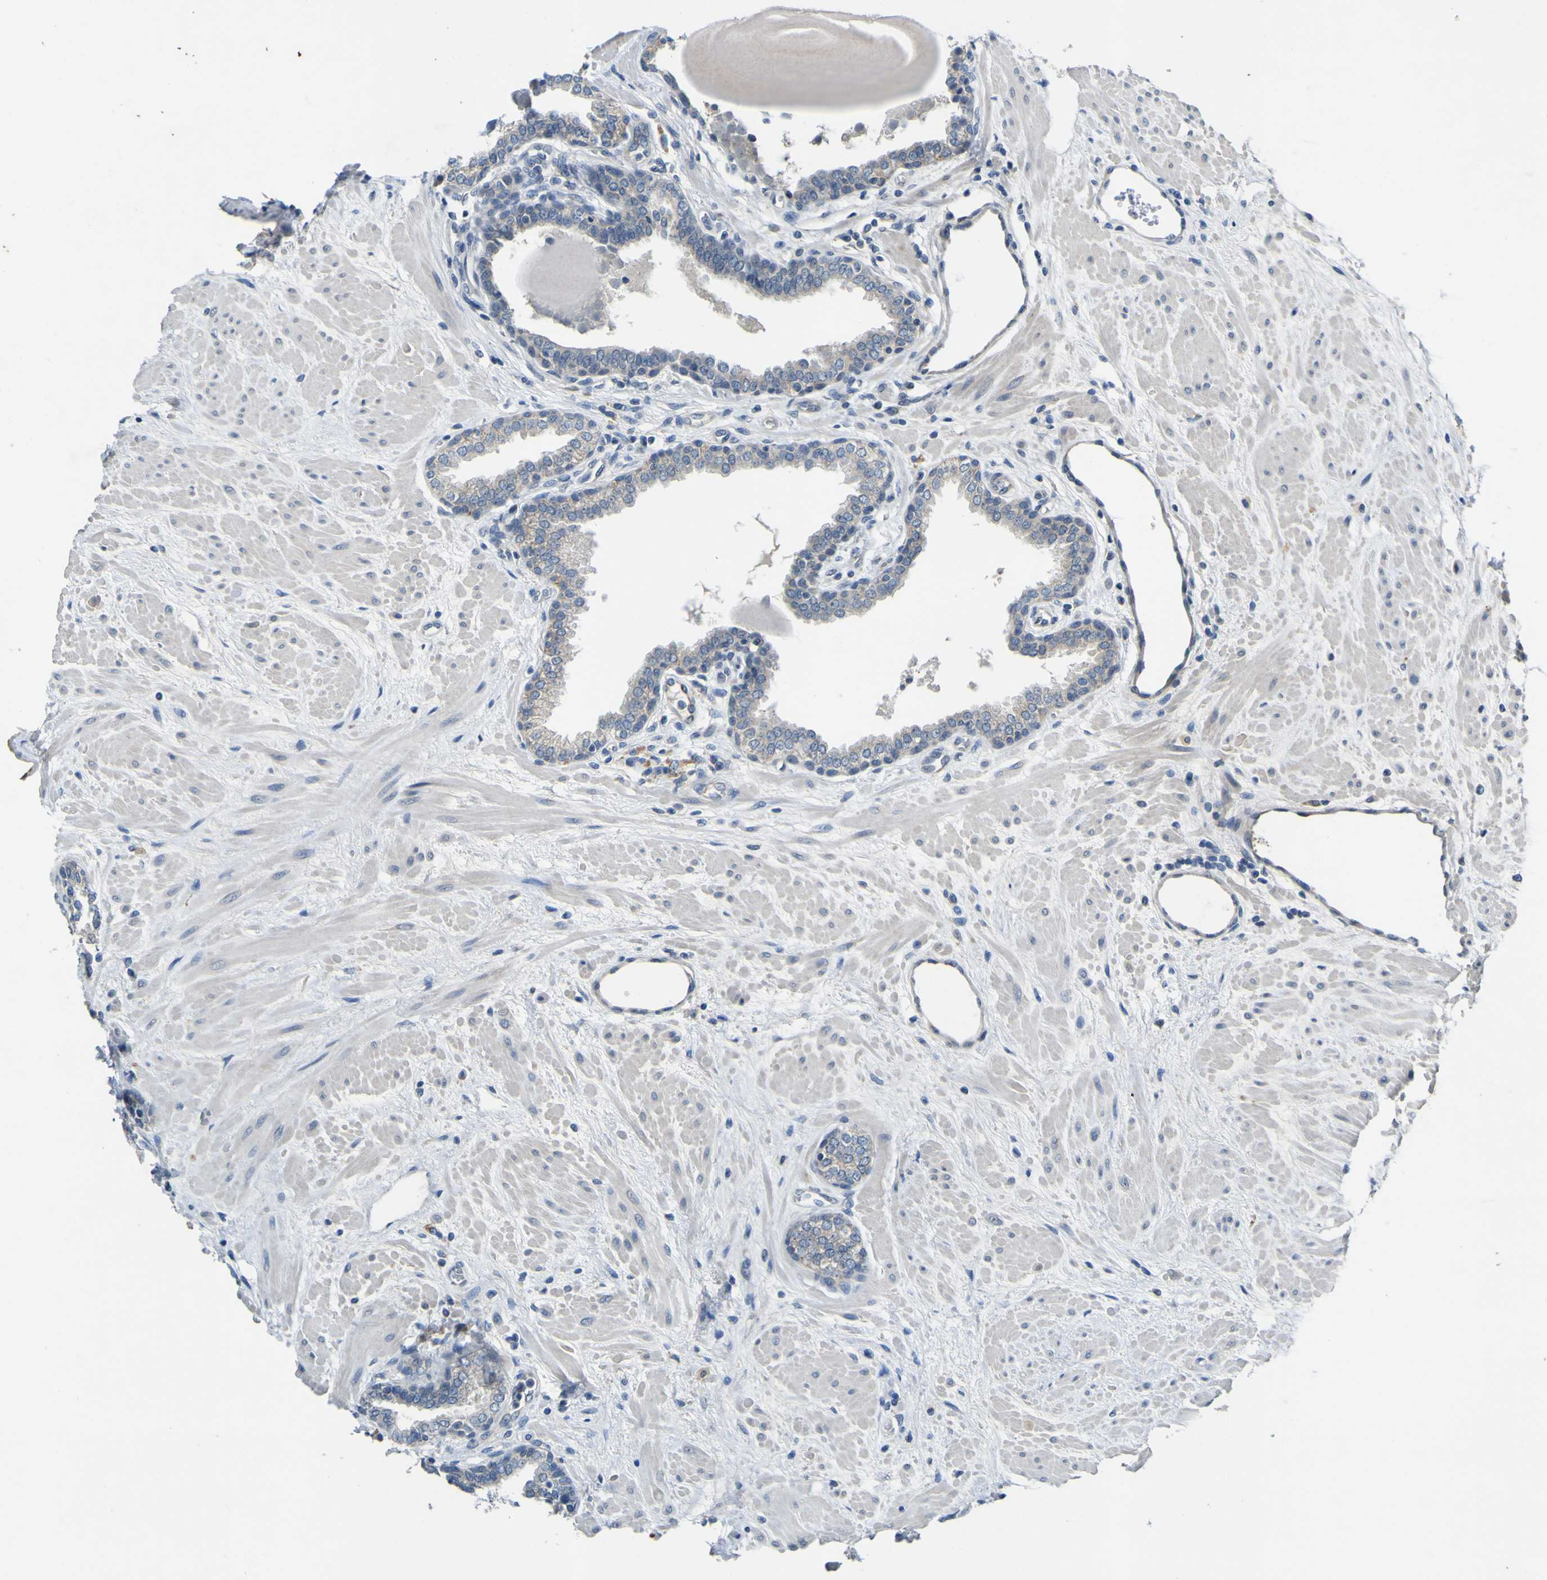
{"staining": {"intensity": "negative", "quantity": "none", "location": "none"}, "tissue": "prostate", "cell_type": "Glandular cells", "image_type": "normal", "snomed": [{"axis": "morphology", "description": "Normal tissue, NOS"}, {"axis": "topography", "description": "Prostate"}], "caption": "The micrograph demonstrates no significant positivity in glandular cells of prostate. (Stains: DAB immunohistochemistry with hematoxylin counter stain, Microscopy: brightfield microscopy at high magnification).", "gene": "LDLR", "patient": {"sex": "male", "age": 51}}